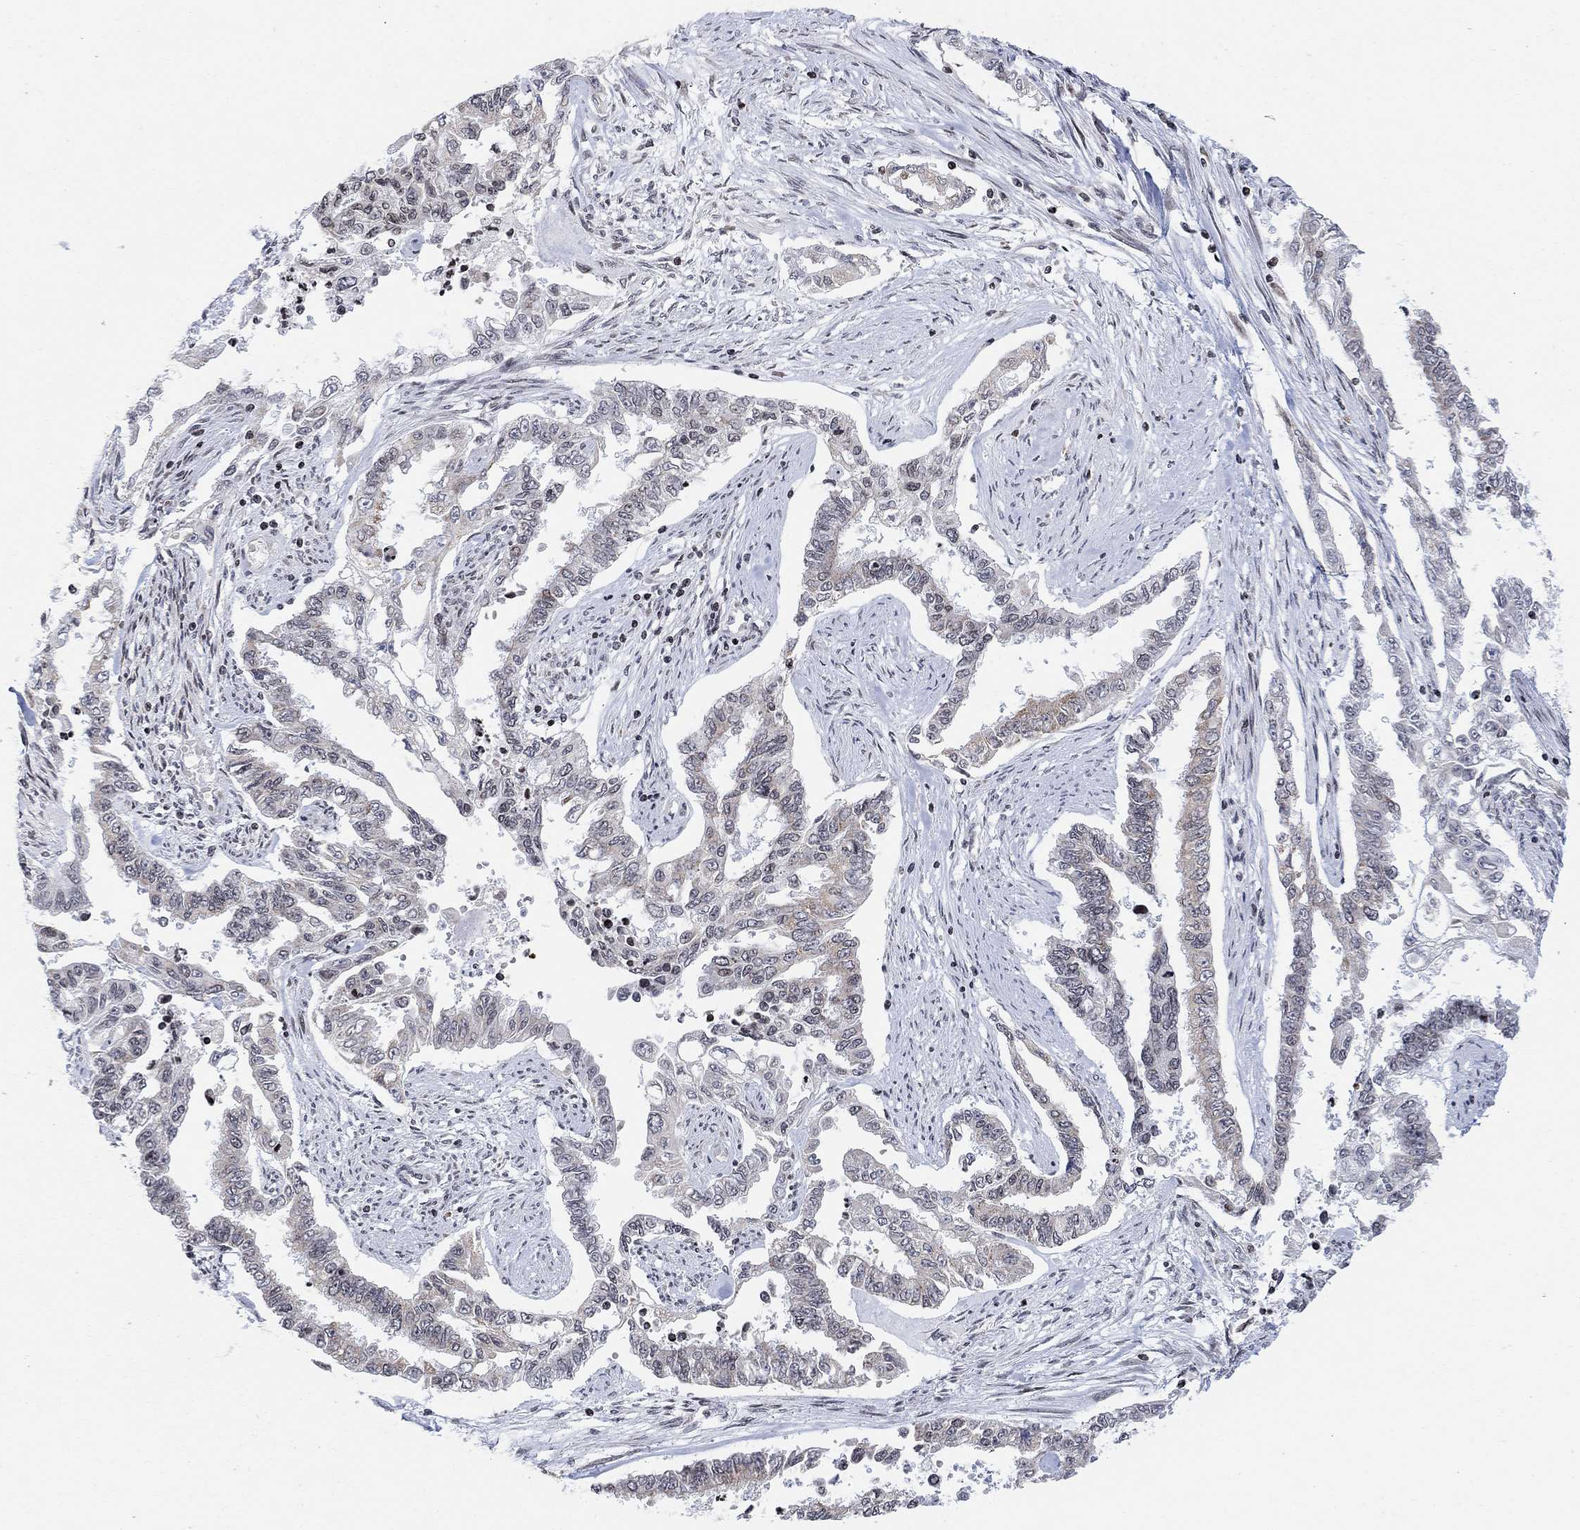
{"staining": {"intensity": "weak", "quantity": "<25%", "location": "cytoplasmic/membranous"}, "tissue": "endometrial cancer", "cell_type": "Tumor cells", "image_type": "cancer", "snomed": [{"axis": "morphology", "description": "Adenocarcinoma, NOS"}, {"axis": "topography", "description": "Uterus"}], "caption": "An immunohistochemistry image of endometrial cancer (adenocarcinoma) is shown. There is no staining in tumor cells of endometrial cancer (adenocarcinoma). Nuclei are stained in blue.", "gene": "ABHD14A", "patient": {"sex": "female", "age": 59}}